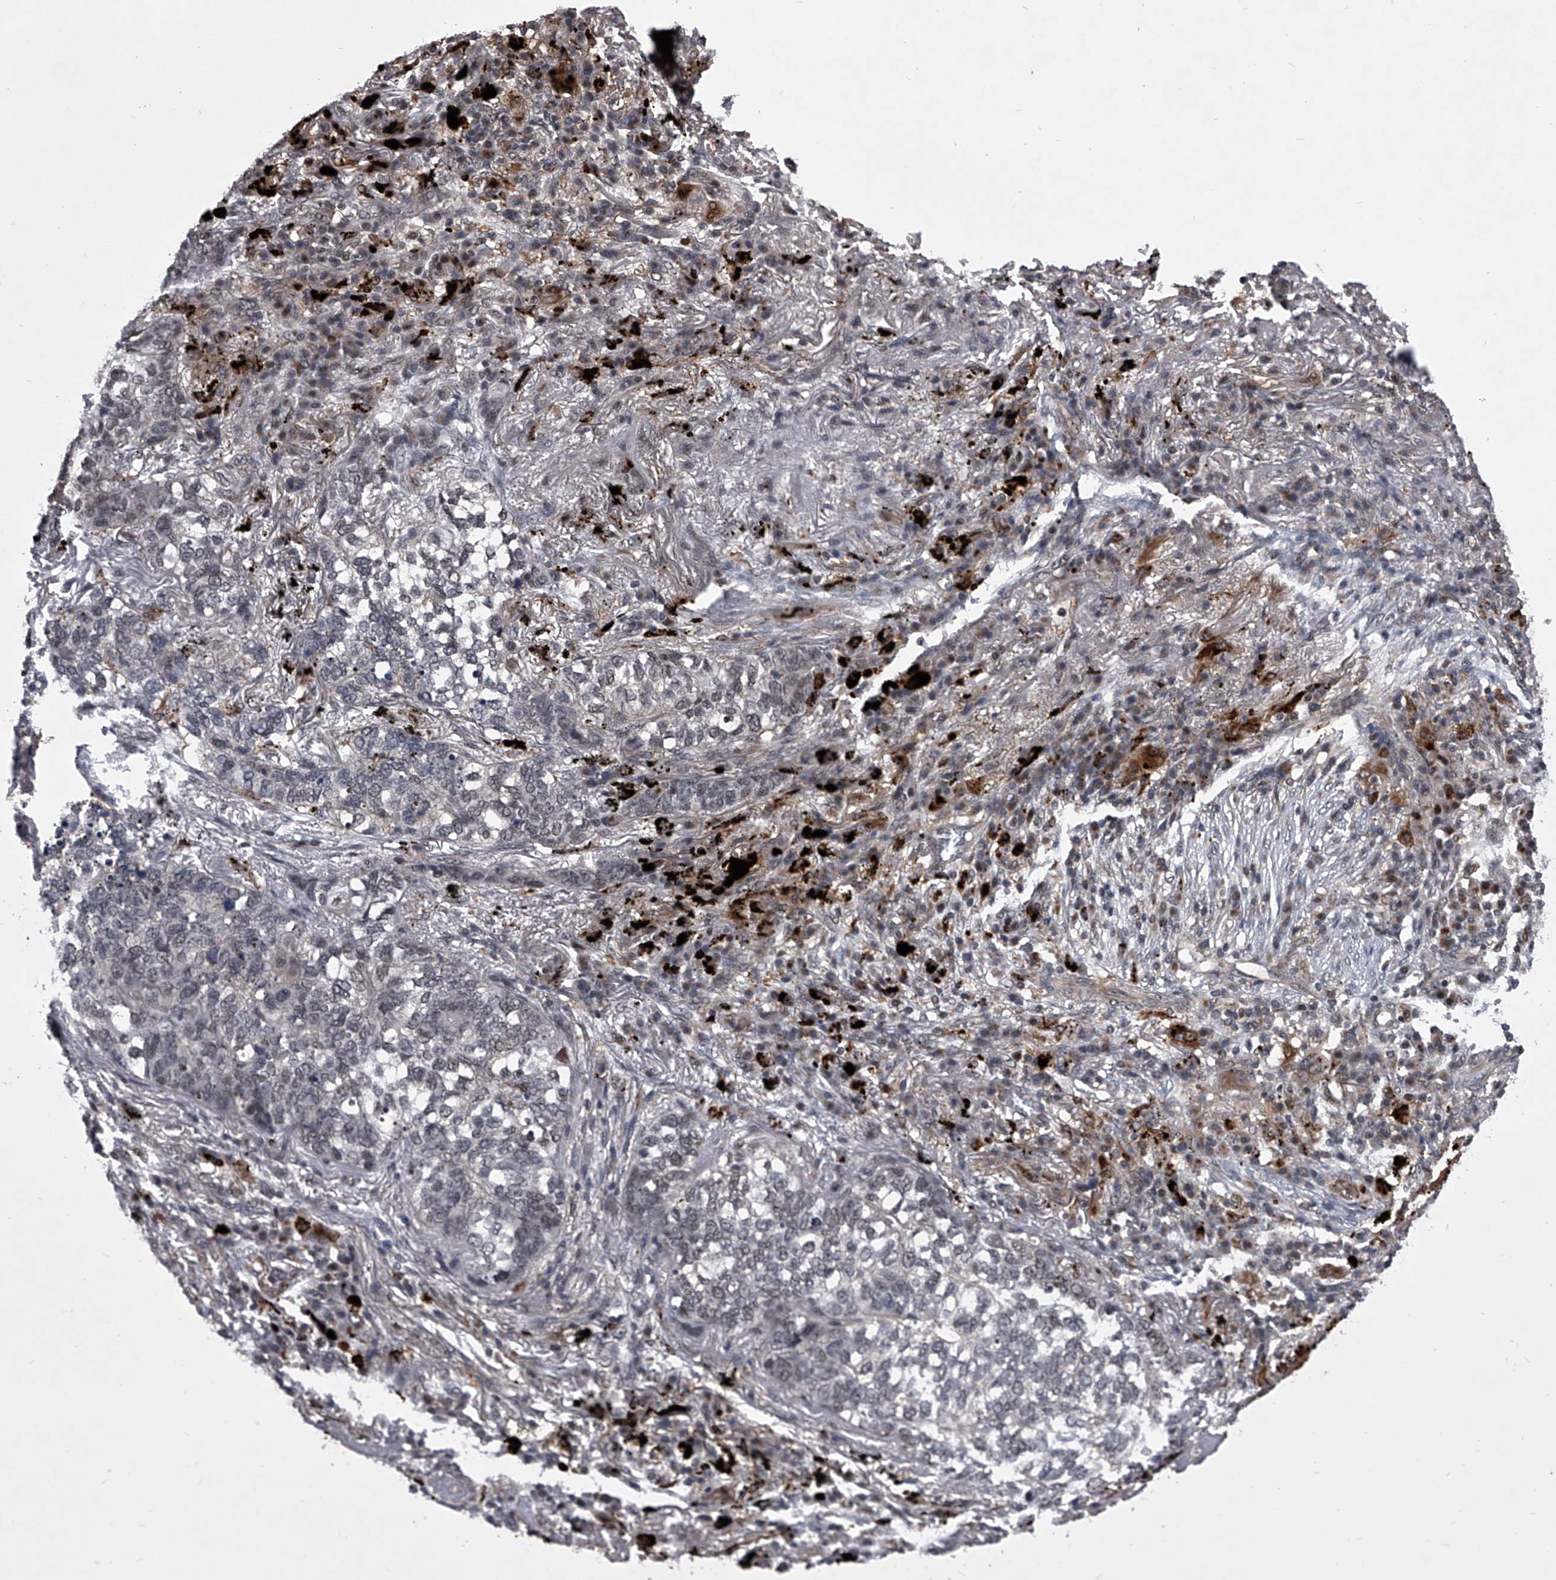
{"staining": {"intensity": "weak", "quantity": "<25%", "location": "cytoplasmic/membranous,nuclear"}, "tissue": "lung cancer", "cell_type": "Tumor cells", "image_type": "cancer", "snomed": [{"axis": "morphology", "description": "Squamous cell carcinoma, NOS"}, {"axis": "topography", "description": "Lung"}], "caption": "There is no significant staining in tumor cells of lung squamous cell carcinoma.", "gene": "CMTR1", "patient": {"sex": "female", "age": 63}}